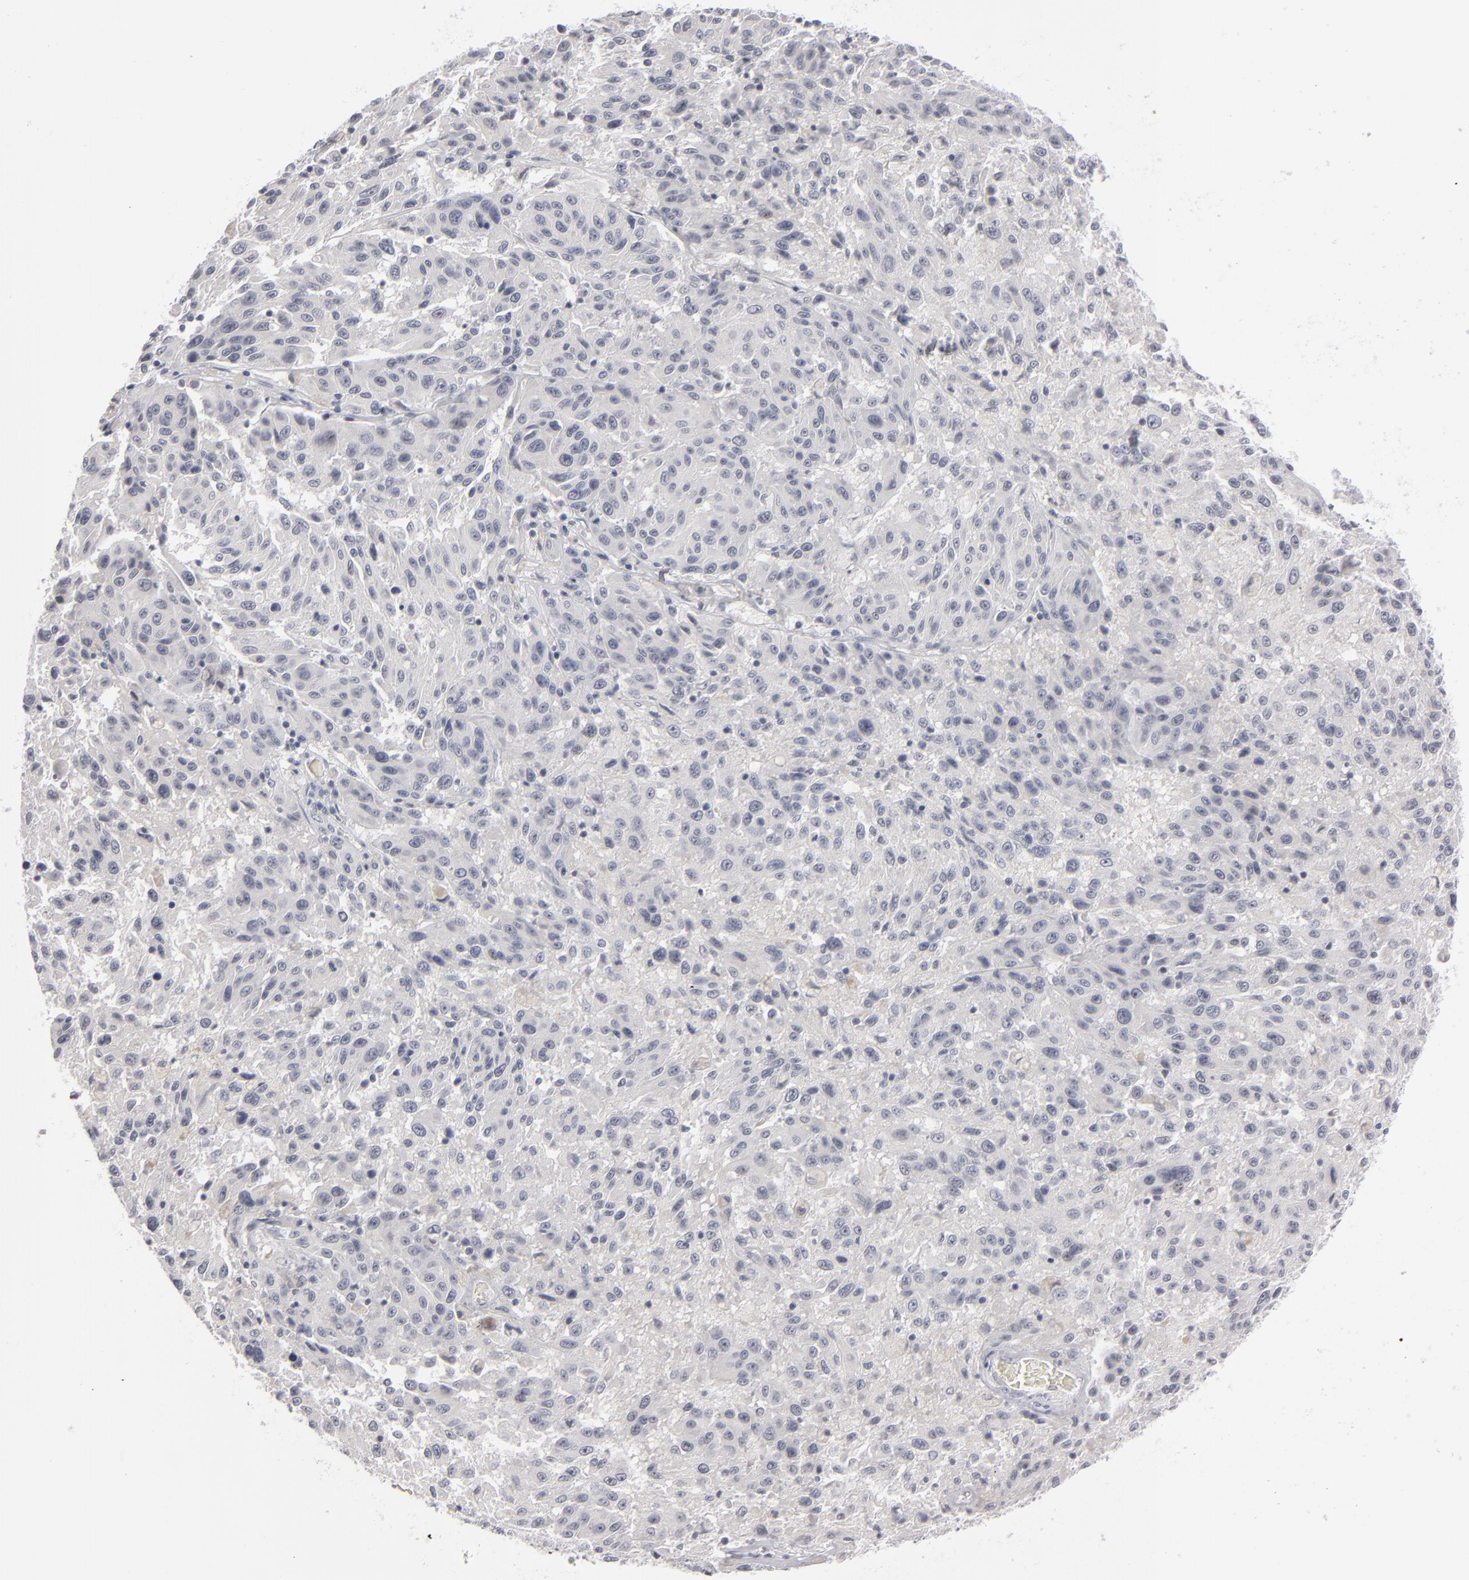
{"staining": {"intensity": "negative", "quantity": "none", "location": "none"}, "tissue": "melanoma", "cell_type": "Tumor cells", "image_type": "cancer", "snomed": [{"axis": "morphology", "description": "Malignant melanoma, NOS"}, {"axis": "topography", "description": "Skin"}], "caption": "Immunohistochemical staining of malignant melanoma demonstrates no significant expression in tumor cells.", "gene": "KIAA1210", "patient": {"sex": "female", "age": 77}}